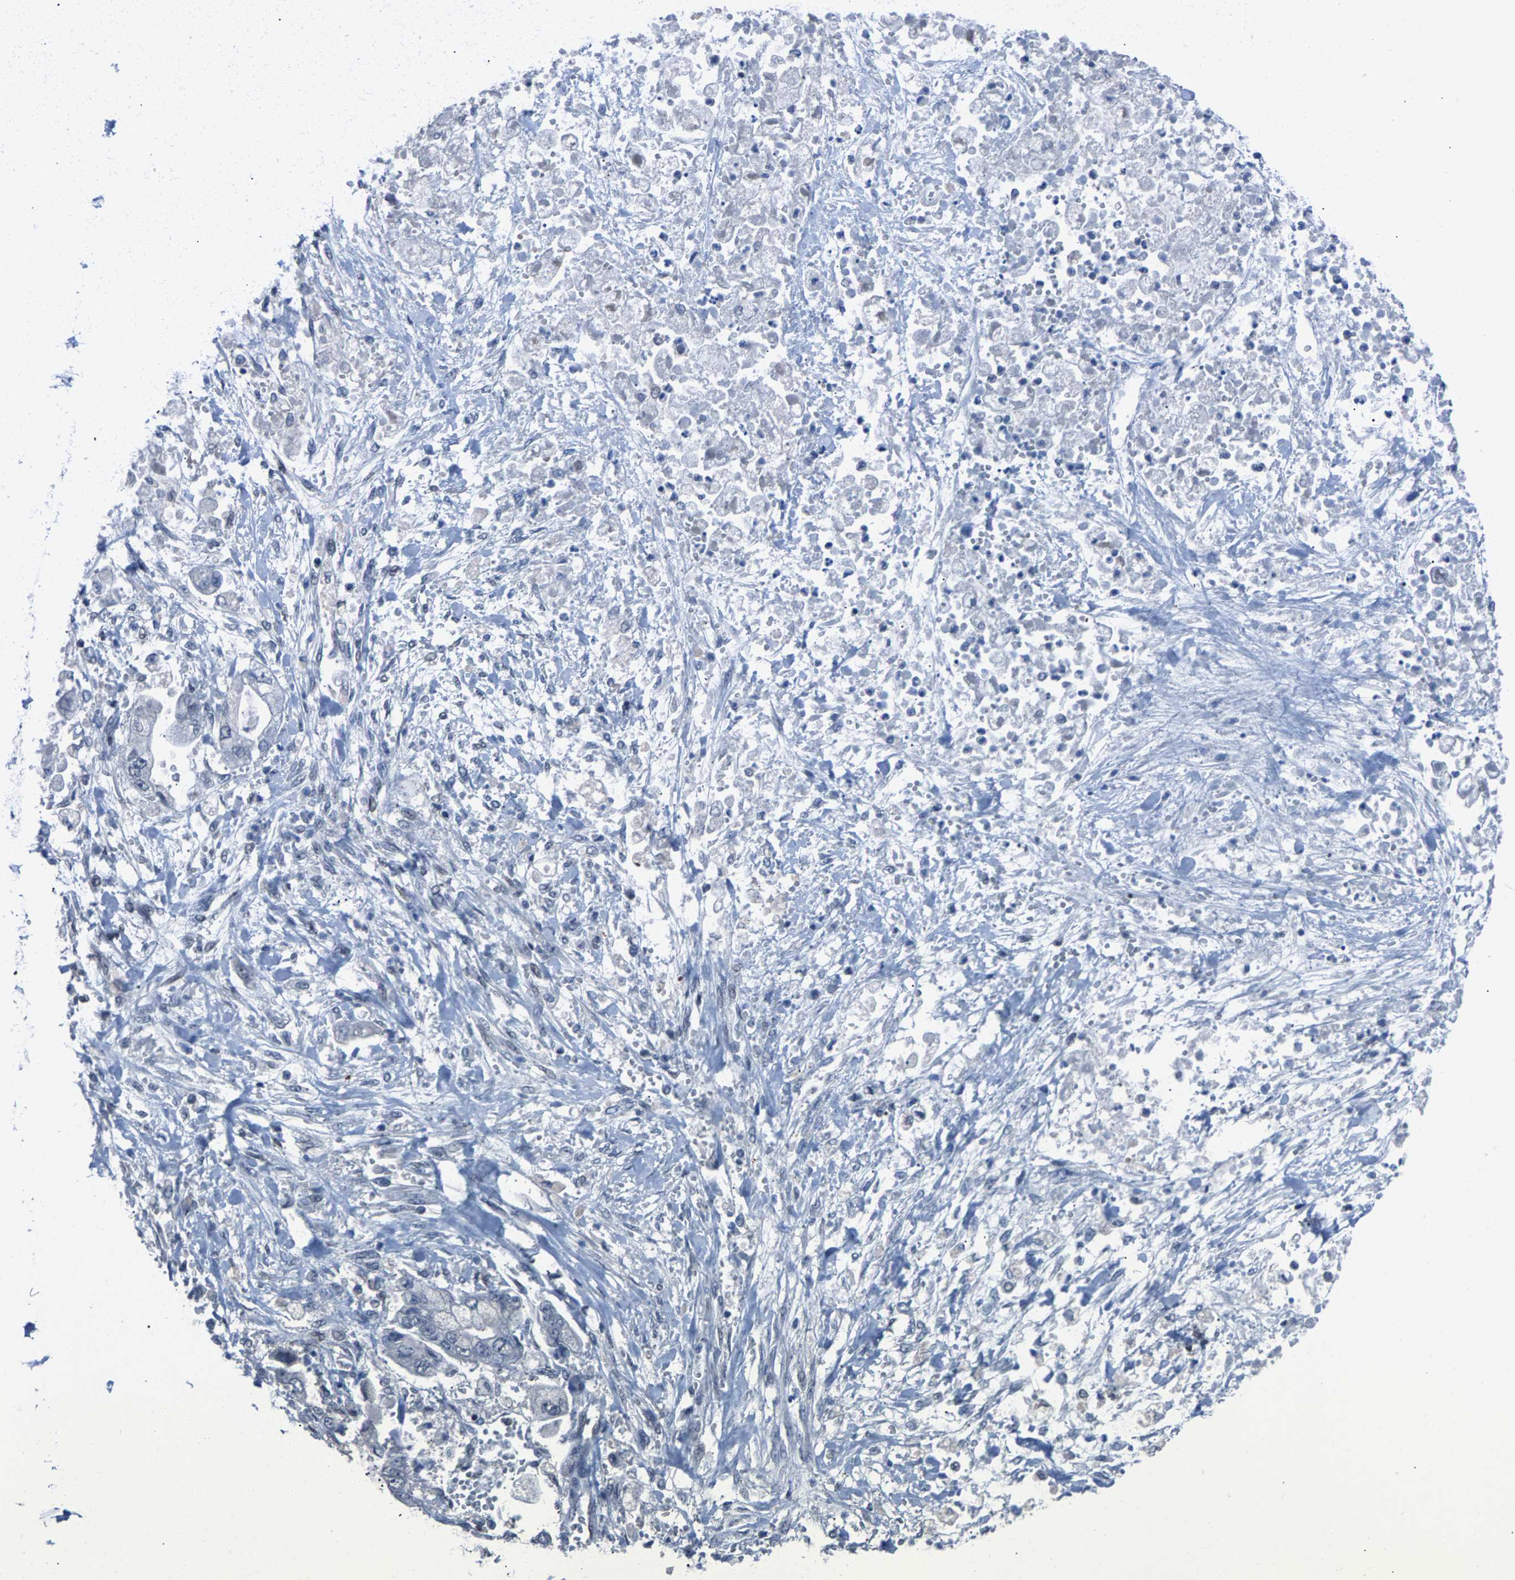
{"staining": {"intensity": "negative", "quantity": "none", "location": "none"}, "tissue": "stomach cancer", "cell_type": "Tumor cells", "image_type": "cancer", "snomed": [{"axis": "morphology", "description": "Normal tissue, NOS"}, {"axis": "morphology", "description": "Adenocarcinoma, NOS"}, {"axis": "topography", "description": "Stomach"}], "caption": "The photomicrograph reveals no significant expression in tumor cells of adenocarcinoma (stomach).", "gene": "ZNF276", "patient": {"sex": "male", "age": 62}}